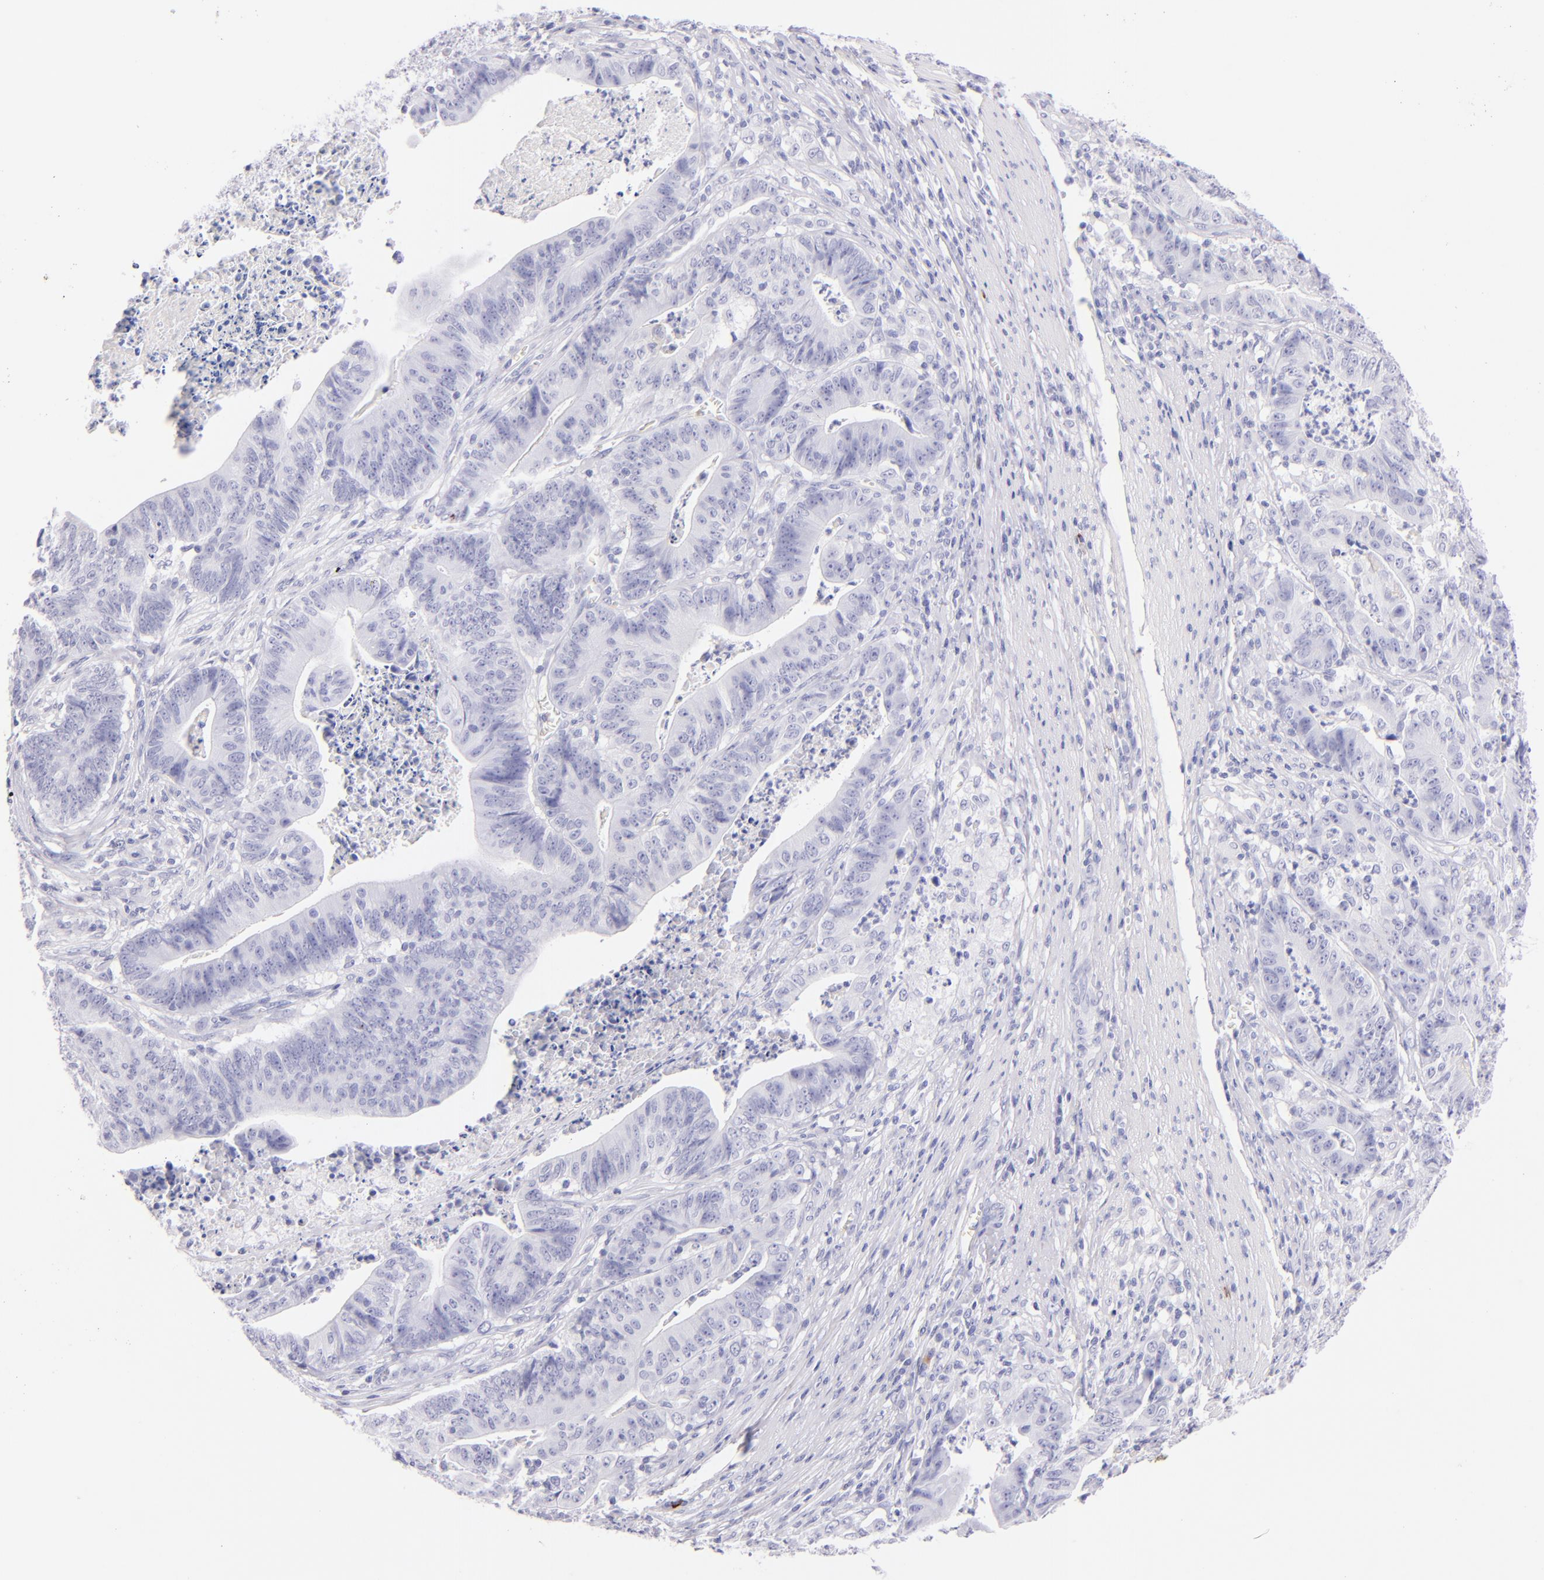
{"staining": {"intensity": "negative", "quantity": "none", "location": "none"}, "tissue": "stomach cancer", "cell_type": "Tumor cells", "image_type": "cancer", "snomed": [{"axis": "morphology", "description": "Adenocarcinoma, NOS"}, {"axis": "topography", "description": "Stomach, lower"}], "caption": "The image exhibits no staining of tumor cells in stomach adenocarcinoma. (DAB (3,3'-diaminobenzidine) IHC visualized using brightfield microscopy, high magnification).", "gene": "SDC1", "patient": {"sex": "female", "age": 86}}